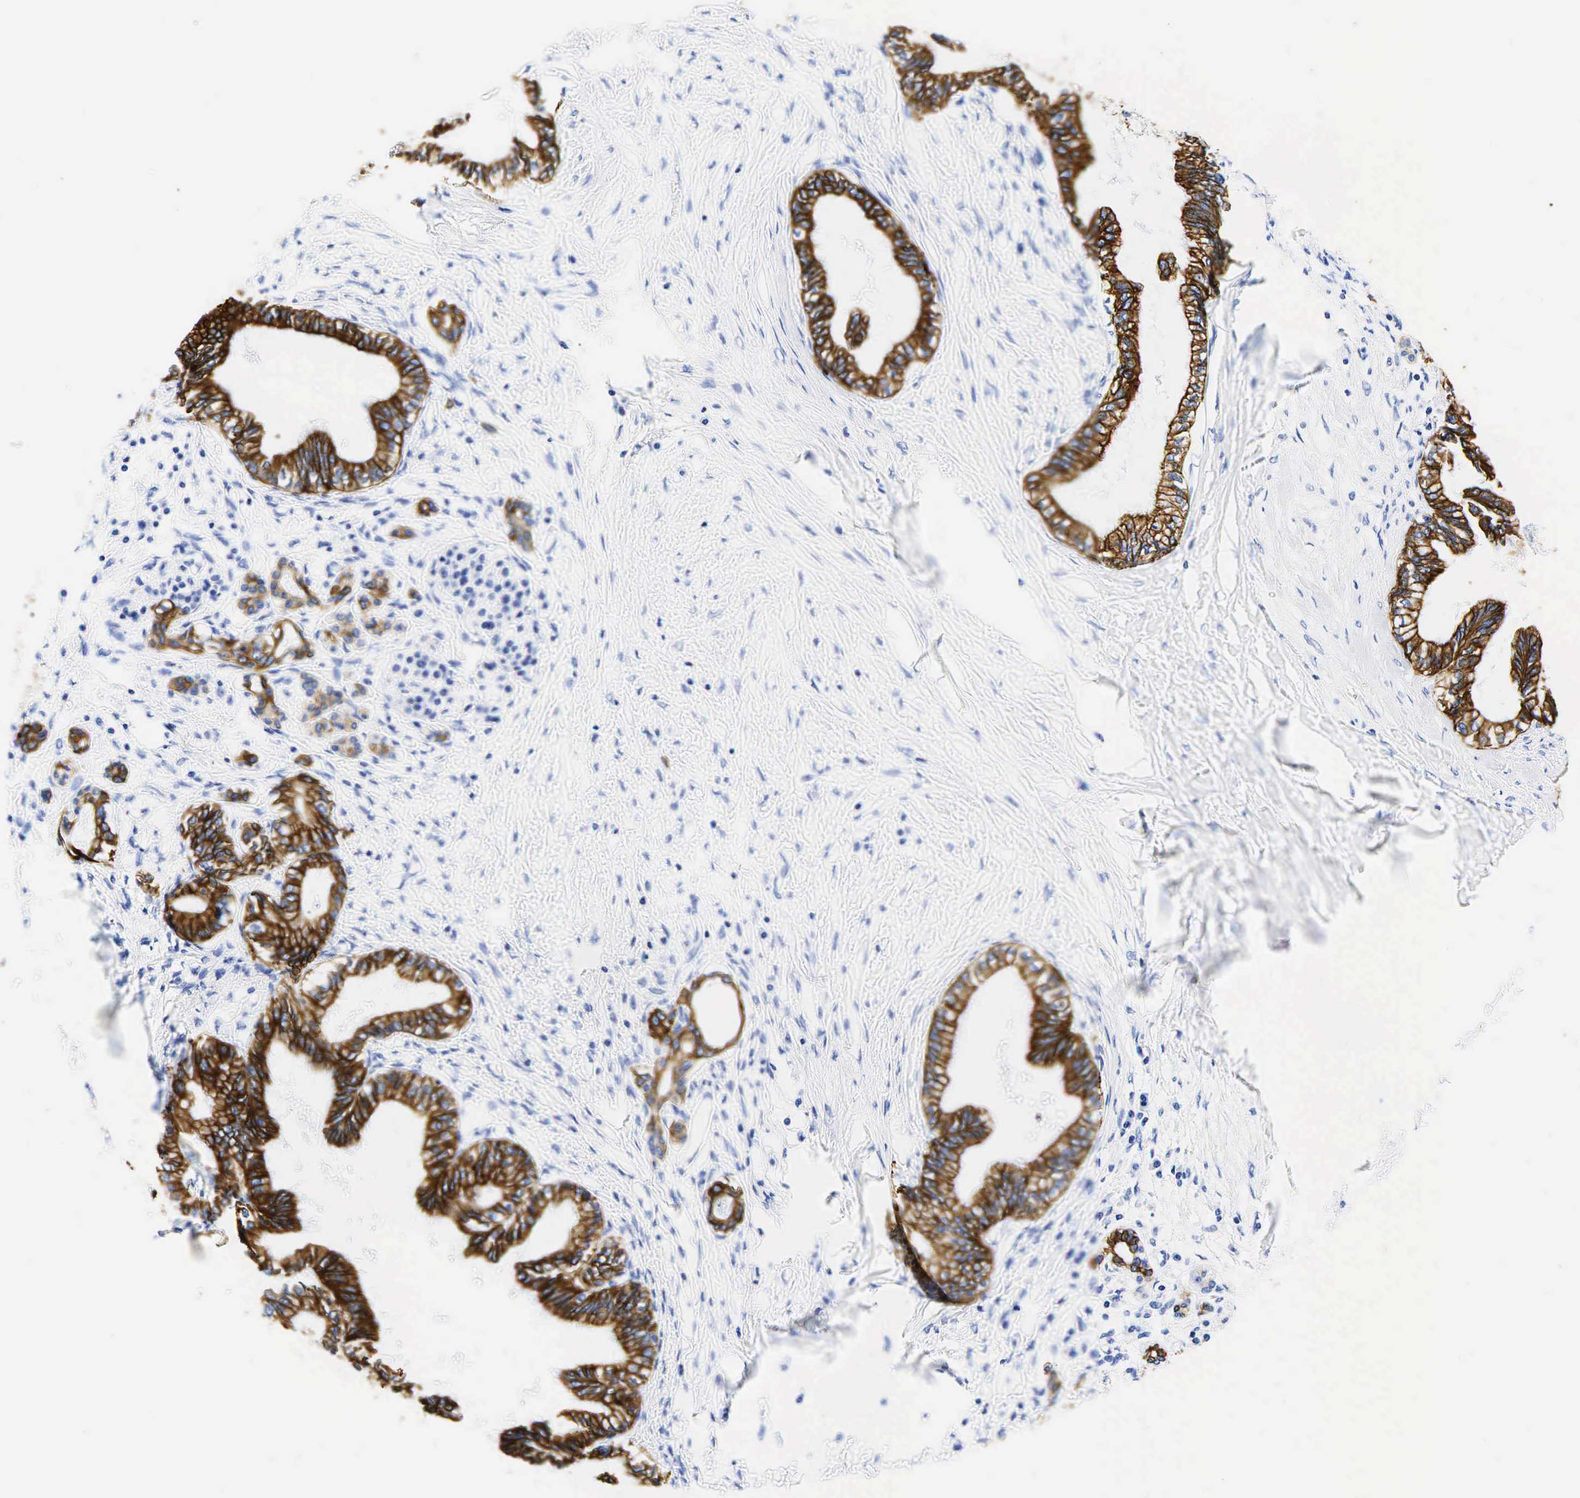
{"staining": {"intensity": "strong", "quantity": ">75%", "location": "cytoplasmic/membranous"}, "tissue": "pancreatic cancer", "cell_type": "Tumor cells", "image_type": "cancer", "snomed": [{"axis": "morphology", "description": "Adenocarcinoma, NOS"}, {"axis": "topography", "description": "Pancreas"}], "caption": "Brown immunohistochemical staining in pancreatic cancer exhibits strong cytoplasmic/membranous expression in approximately >75% of tumor cells. (Stains: DAB in brown, nuclei in blue, Microscopy: brightfield microscopy at high magnification).", "gene": "KRT19", "patient": {"sex": "female", "age": 64}}